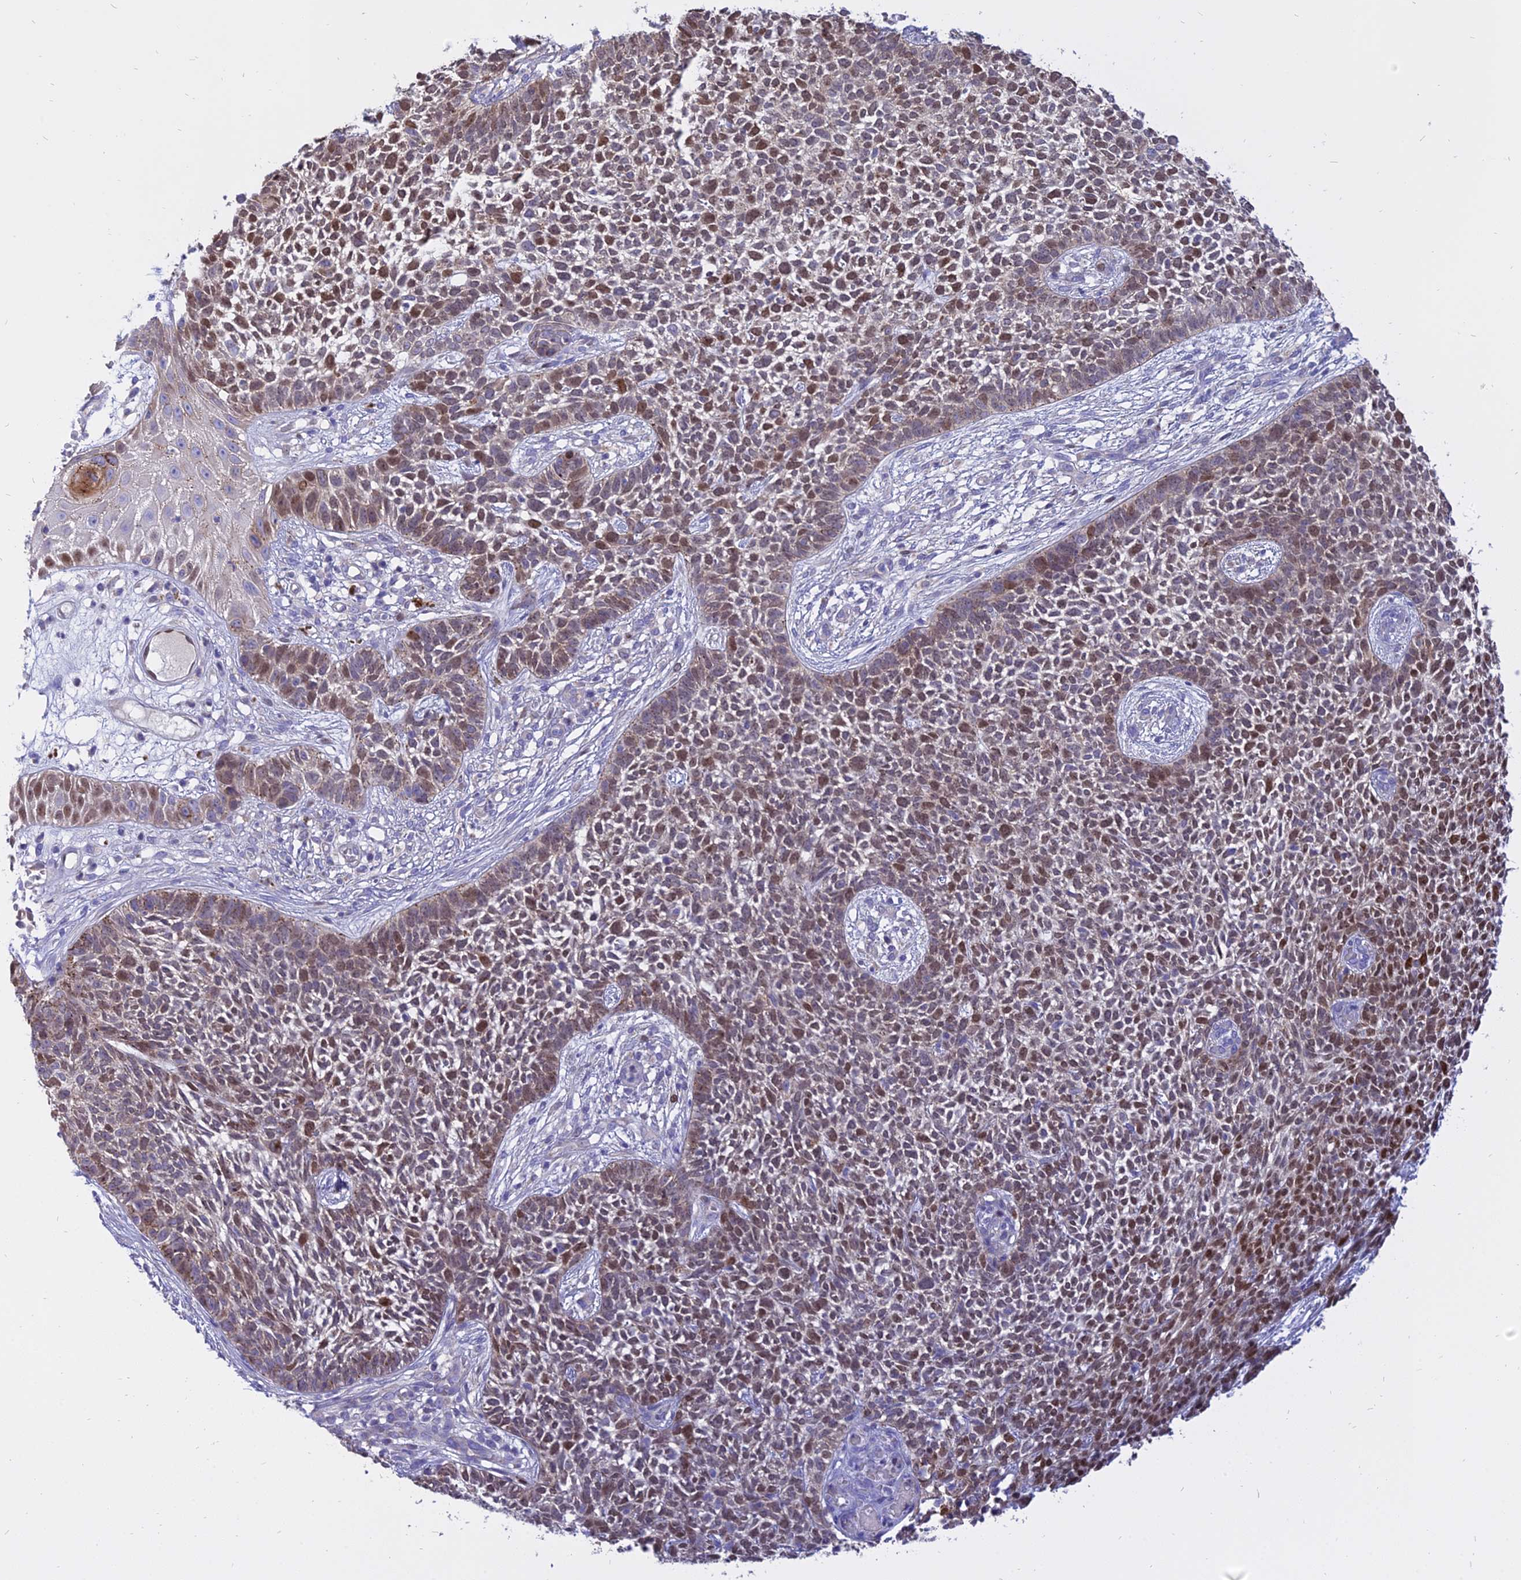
{"staining": {"intensity": "moderate", "quantity": "25%-75%", "location": "nuclear"}, "tissue": "skin cancer", "cell_type": "Tumor cells", "image_type": "cancer", "snomed": [{"axis": "morphology", "description": "Basal cell carcinoma"}, {"axis": "topography", "description": "Skin"}], "caption": "Moderate nuclear protein positivity is present in about 25%-75% of tumor cells in skin cancer (basal cell carcinoma).", "gene": "CENPV", "patient": {"sex": "female", "age": 84}}